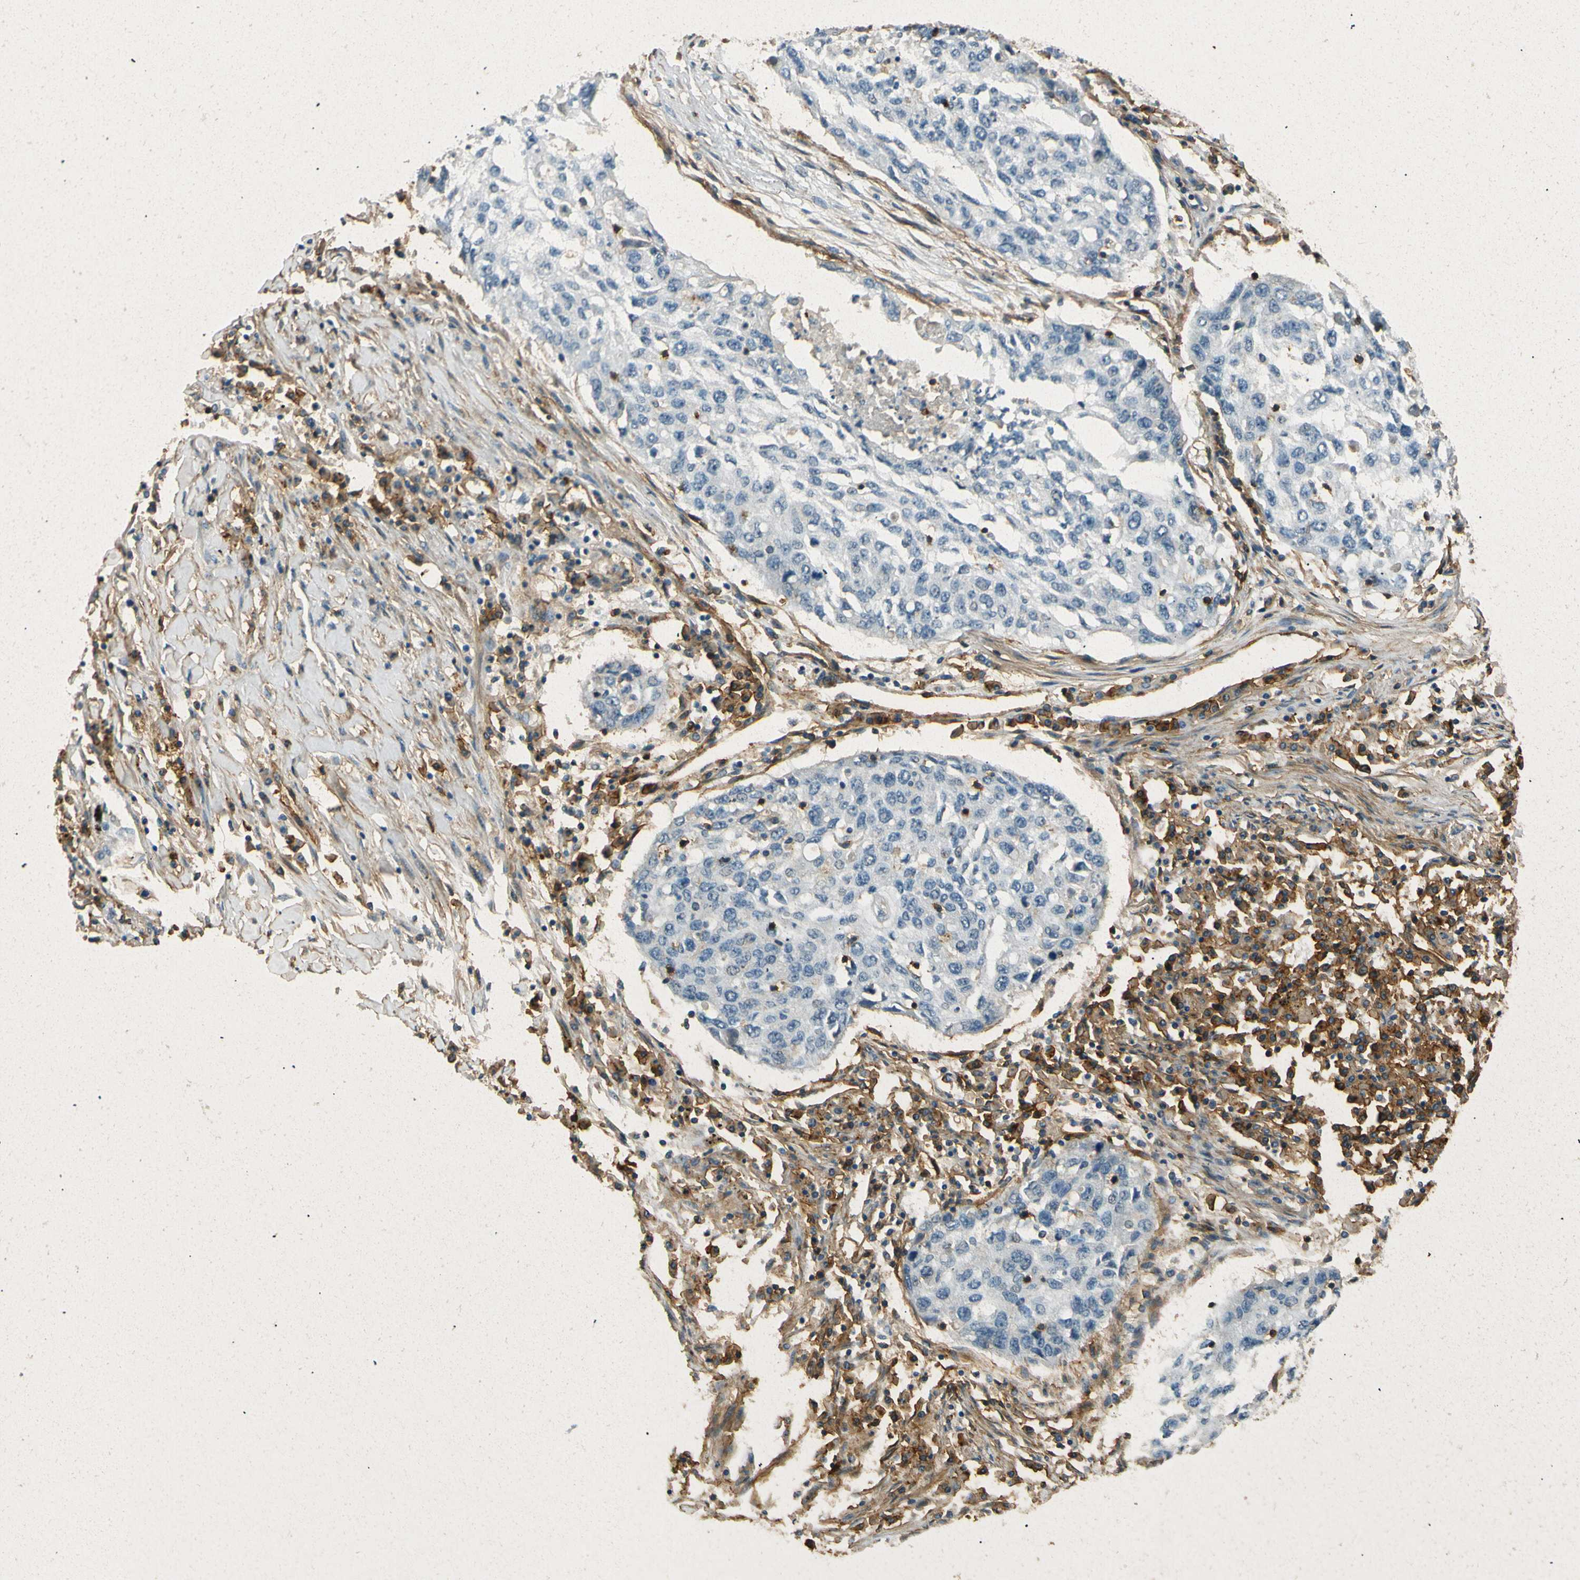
{"staining": {"intensity": "negative", "quantity": "none", "location": "none"}, "tissue": "lung cancer", "cell_type": "Tumor cells", "image_type": "cancer", "snomed": [{"axis": "morphology", "description": "Squamous cell carcinoma, NOS"}, {"axis": "topography", "description": "Lung"}], "caption": "The immunohistochemistry image has no significant expression in tumor cells of squamous cell carcinoma (lung) tissue.", "gene": "ENTPD1", "patient": {"sex": "female", "age": 63}}